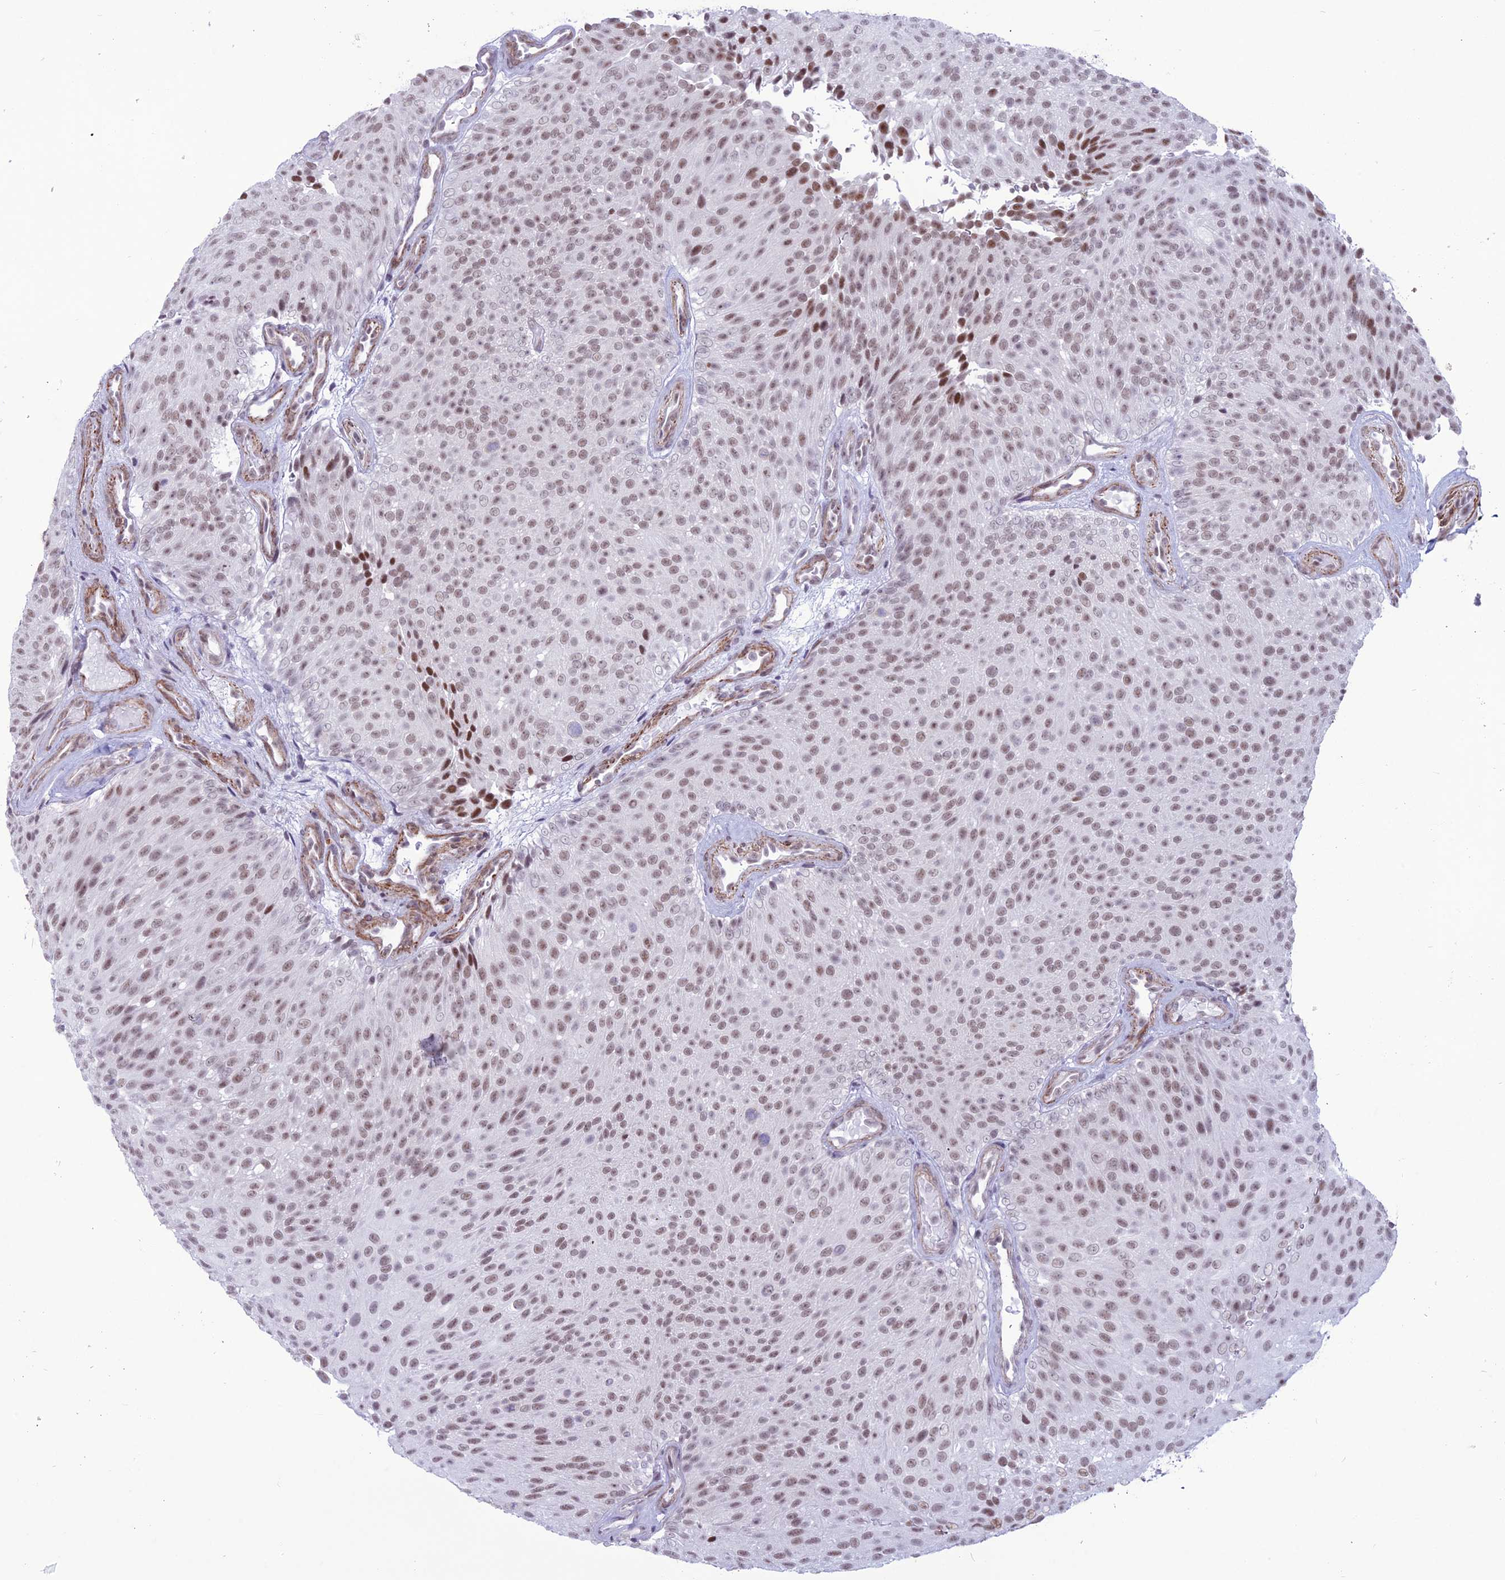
{"staining": {"intensity": "moderate", "quantity": ">75%", "location": "nuclear"}, "tissue": "urothelial cancer", "cell_type": "Tumor cells", "image_type": "cancer", "snomed": [{"axis": "morphology", "description": "Urothelial carcinoma, Low grade"}, {"axis": "topography", "description": "Urinary bladder"}], "caption": "Brown immunohistochemical staining in human urothelial cancer demonstrates moderate nuclear expression in approximately >75% of tumor cells. (DAB (3,3'-diaminobenzidine) IHC, brown staining for protein, blue staining for nuclei).", "gene": "U2AF1", "patient": {"sex": "male", "age": 78}}